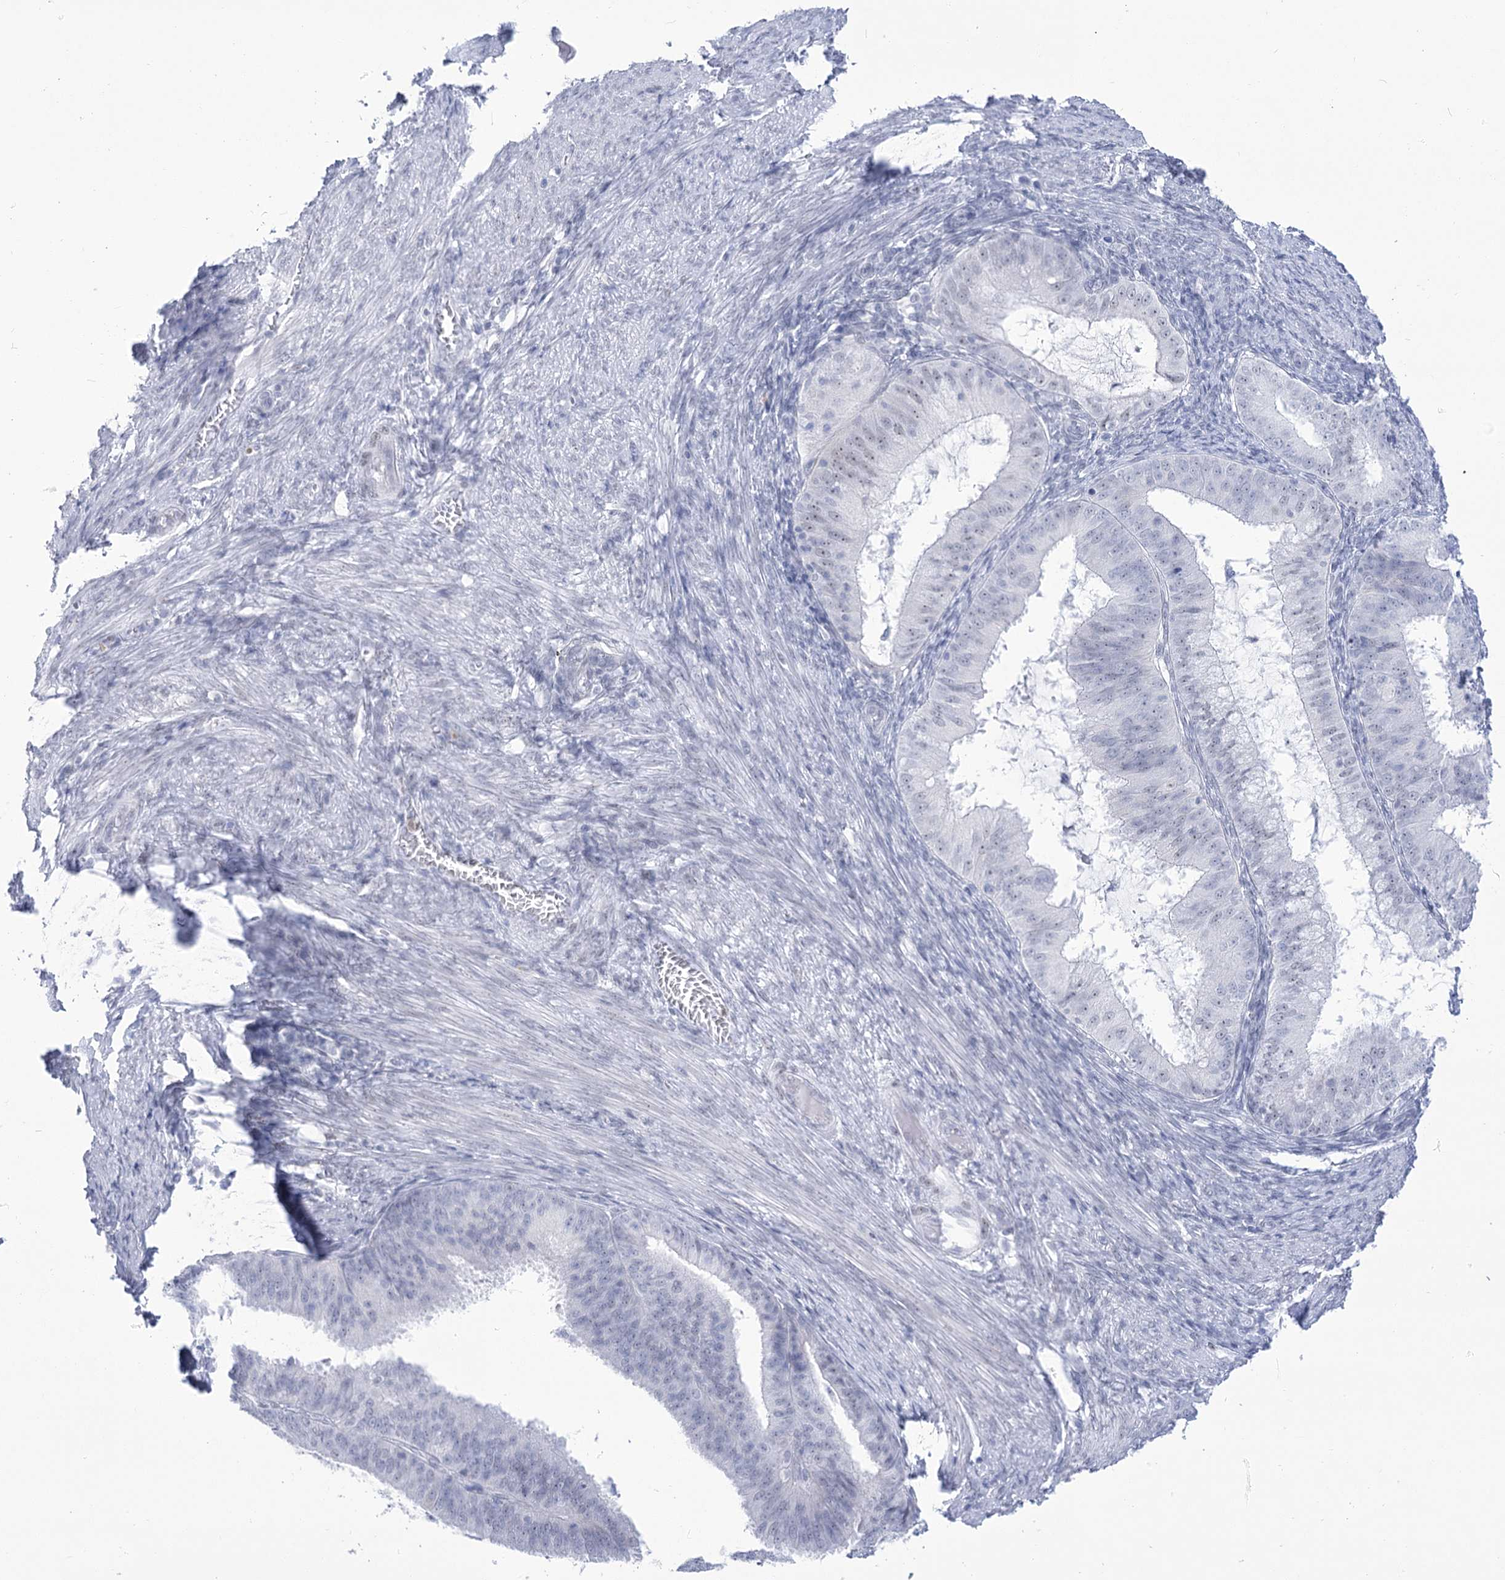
{"staining": {"intensity": "negative", "quantity": "none", "location": "none"}, "tissue": "endometrial cancer", "cell_type": "Tumor cells", "image_type": "cancer", "snomed": [{"axis": "morphology", "description": "Adenocarcinoma, NOS"}, {"axis": "topography", "description": "Endometrium"}], "caption": "This micrograph is of endometrial cancer (adenocarcinoma) stained with immunohistochemistry (IHC) to label a protein in brown with the nuclei are counter-stained blue. There is no expression in tumor cells.", "gene": "HORMAD1", "patient": {"sex": "female", "age": 51}}